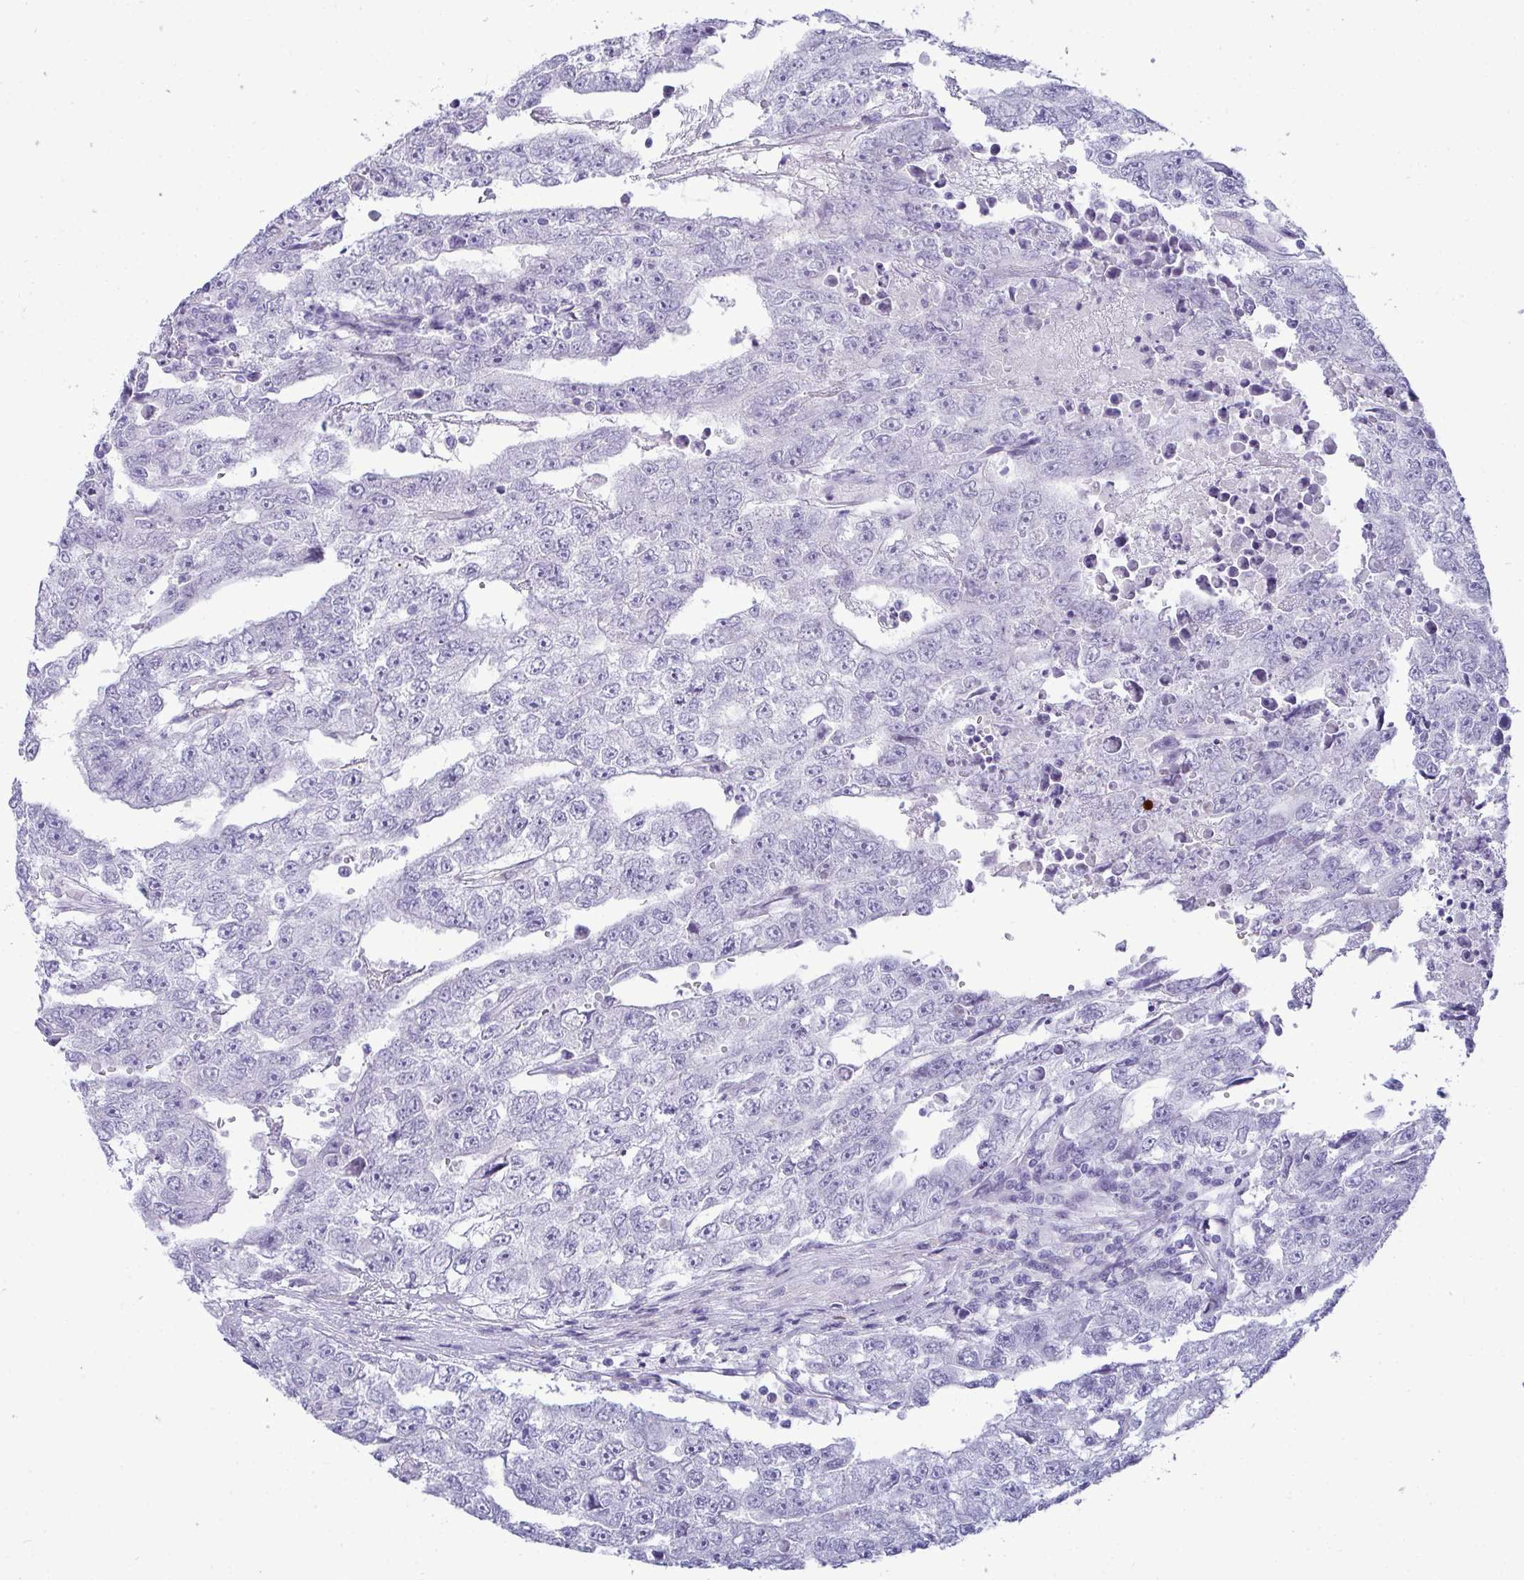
{"staining": {"intensity": "negative", "quantity": "none", "location": "none"}, "tissue": "testis cancer", "cell_type": "Tumor cells", "image_type": "cancer", "snomed": [{"axis": "morphology", "description": "Carcinoma, Embryonal, NOS"}, {"axis": "topography", "description": "Testis"}], "caption": "Photomicrograph shows no protein positivity in tumor cells of testis cancer (embryonal carcinoma) tissue.", "gene": "HSPB6", "patient": {"sex": "male", "age": 20}}